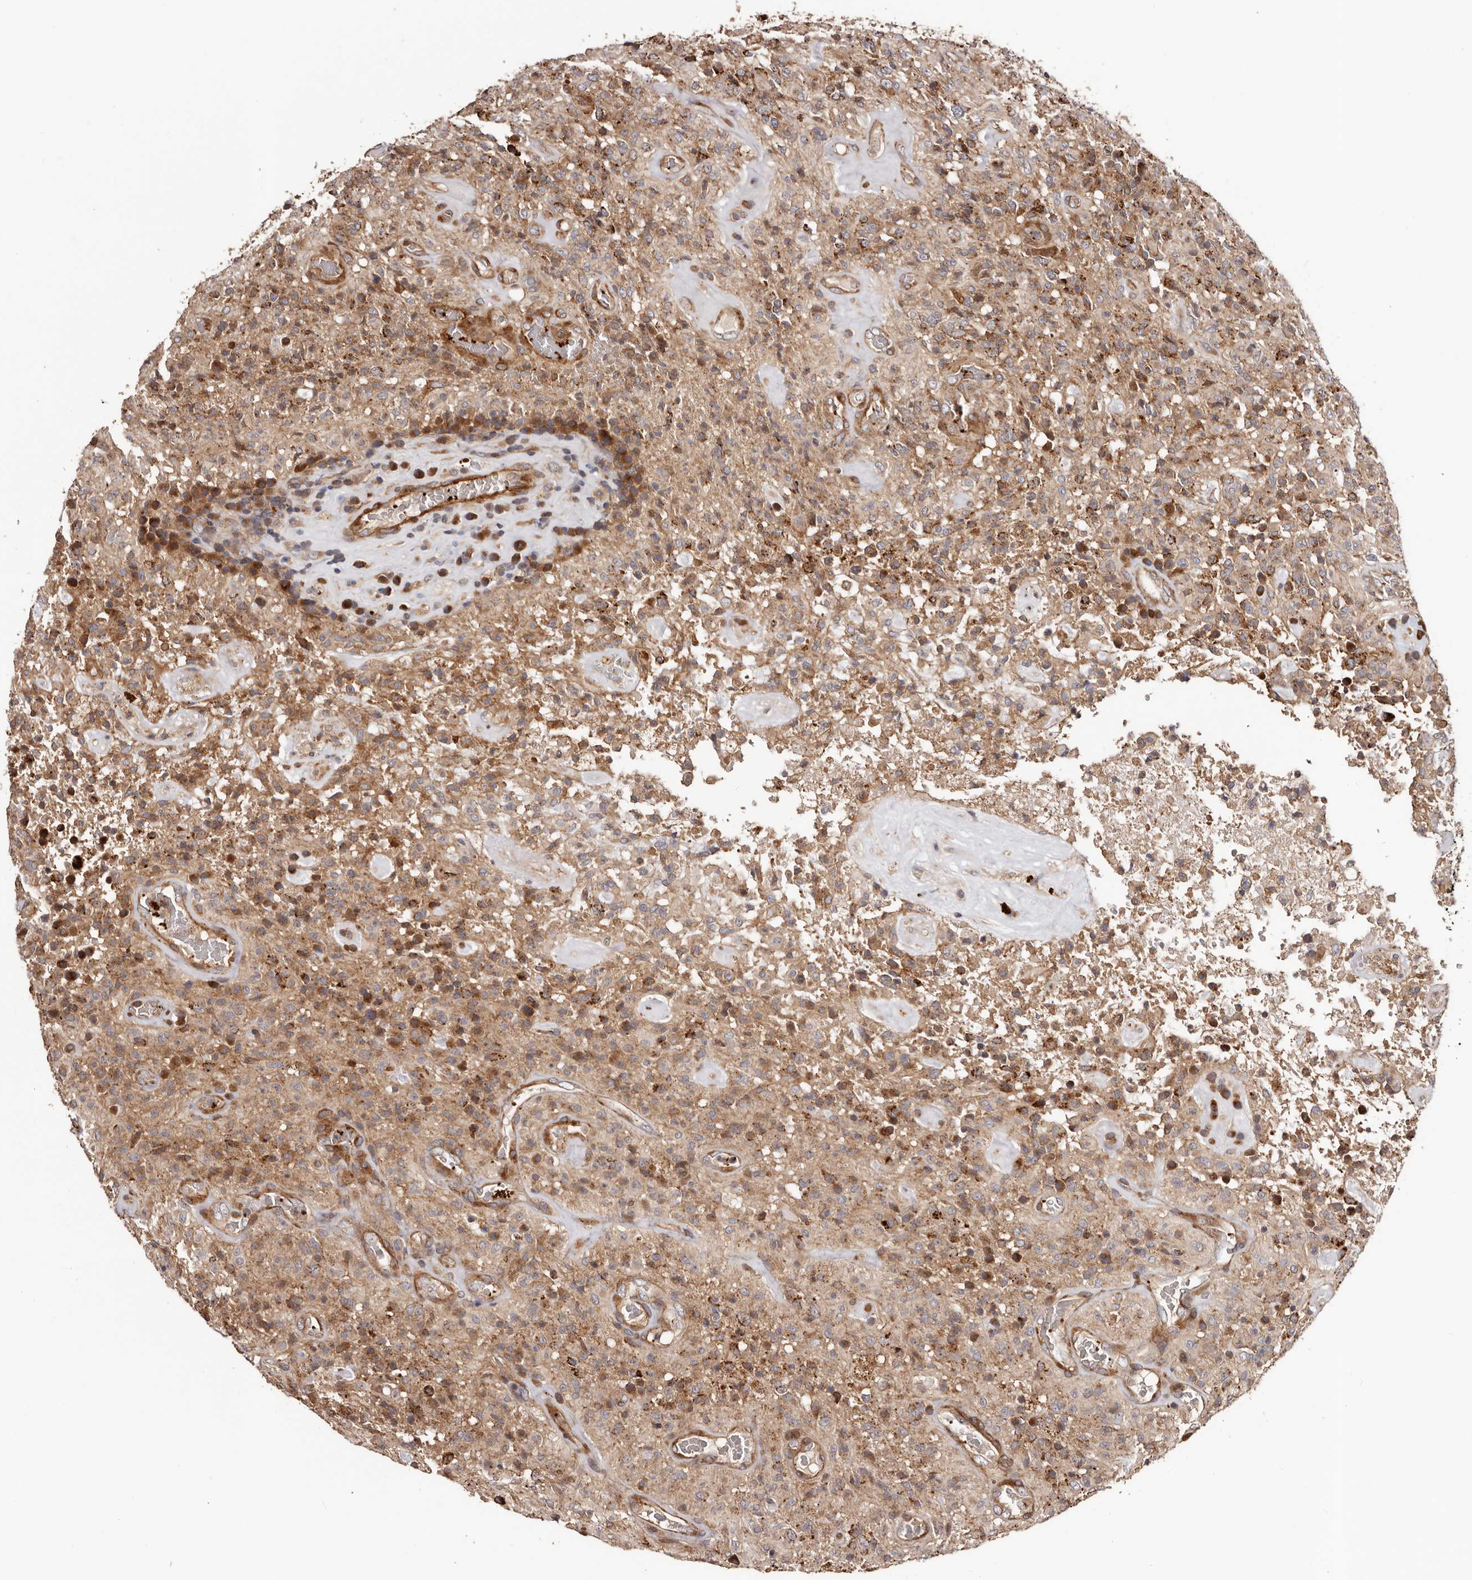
{"staining": {"intensity": "moderate", "quantity": ">75%", "location": "cytoplasmic/membranous"}, "tissue": "glioma", "cell_type": "Tumor cells", "image_type": "cancer", "snomed": [{"axis": "morphology", "description": "Glioma, malignant, High grade"}, {"axis": "topography", "description": "Brain"}], "caption": "Immunohistochemistry (IHC) photomicrograph of neoplastic tissue: glioma stained using immunohistochemistry shows medium levels of moderate protein expression localized specifically in the cytoplasmic/membranous of tumor cells, appearing as a cytoplasmic/membranous brown color.", "gene": "GTPBP1", "patient": {"sex": "female", "age": 57}}